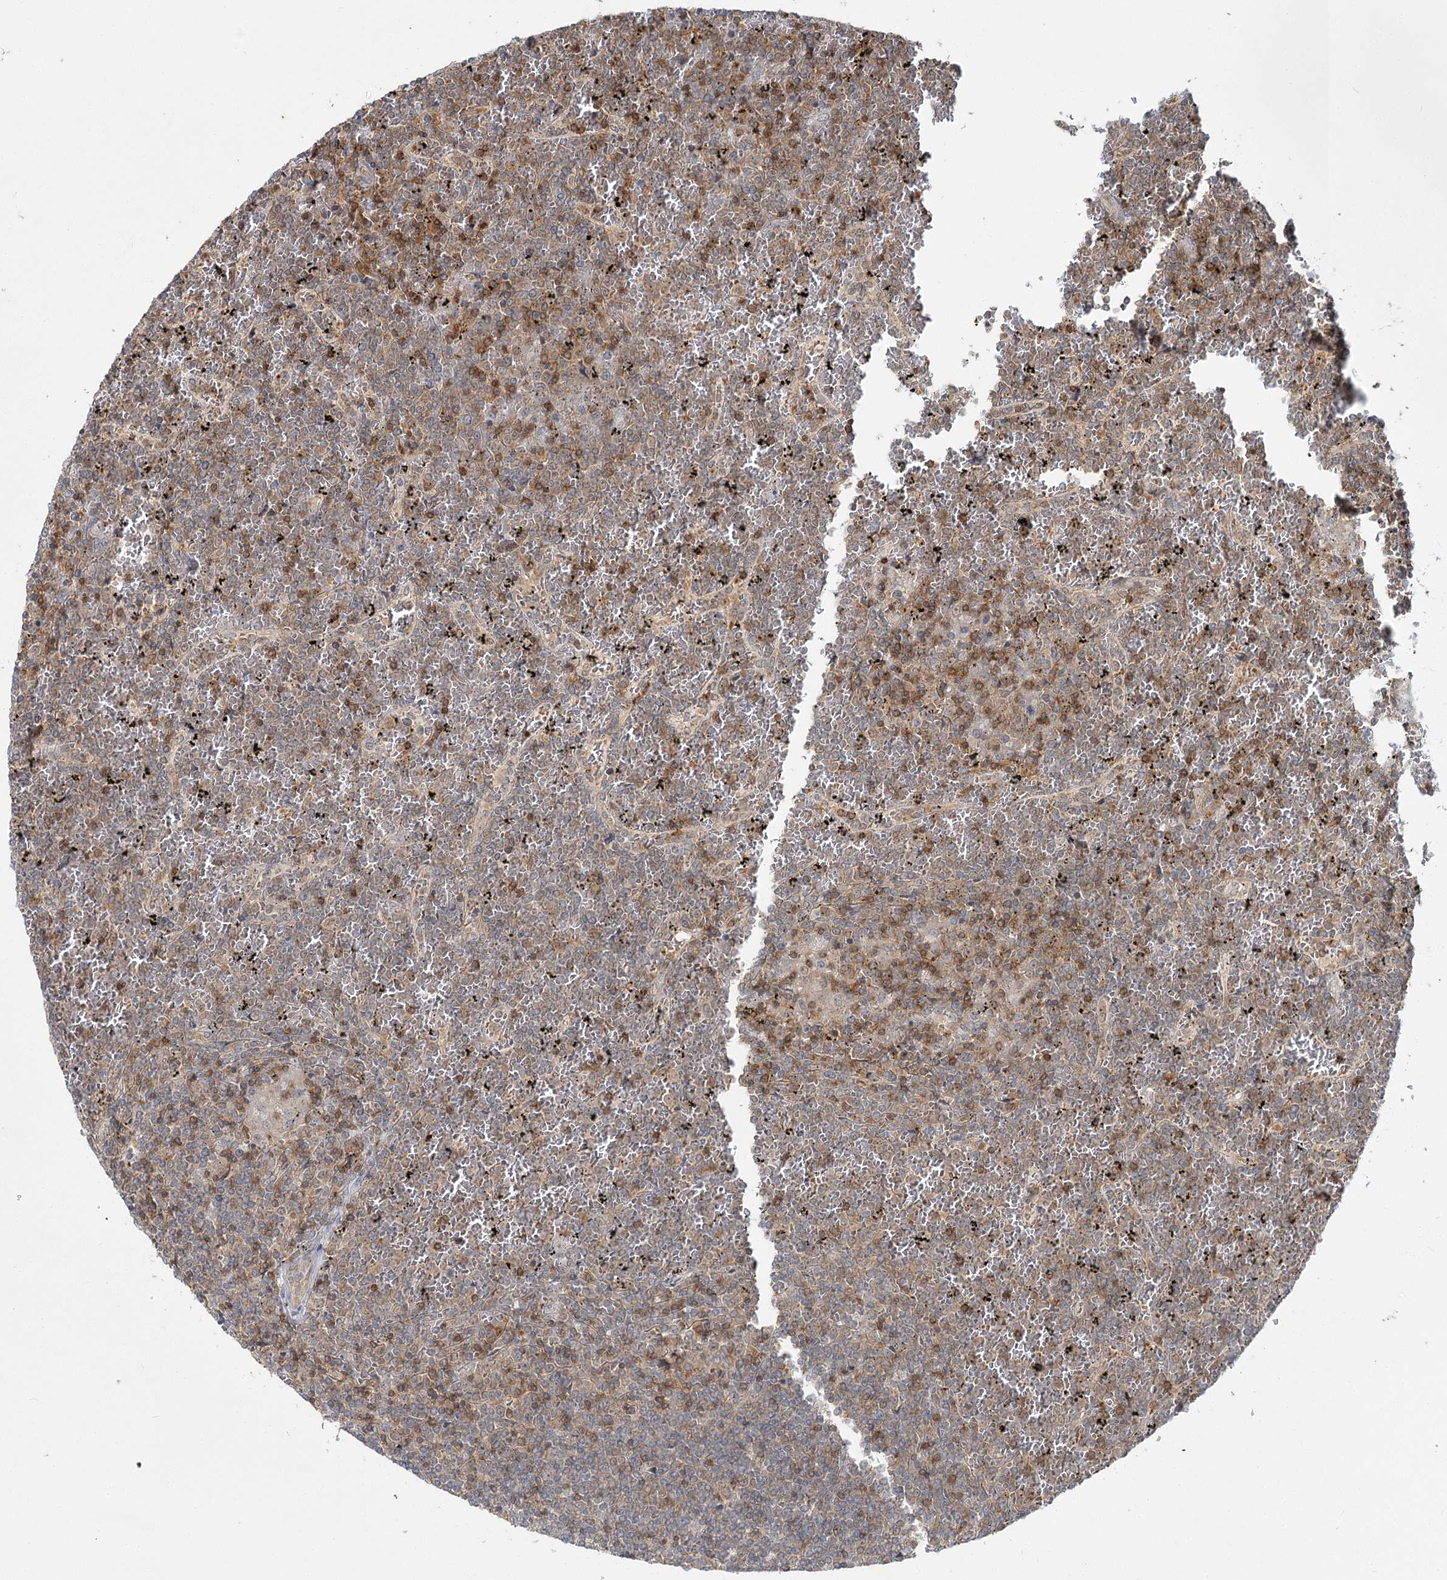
{"staining": {"intensity": "moderate", "quantity": "25%-75%", "location": "cytoplasmic/membranous"}, "tissue": "lymphoma", "cell_type": "Tumor cells", "image_type": "cancer", "snomed": [{"axis": "morphology", "description": "Malignant lymphoma, non-Hodgkin's type, Low grade"}, {"axis": "topography", "description": "Spleen"}], "caption": "Immunohistochemical staining of human lymphoma exhibits moderate cytoplasmic/membranous protein positivity in approximately 25%-75% of tumor cells. The protein is stained brown, and the nuclei are stained in blue (DAB (3,3'-diaminobenzidine) IHC with brightfield microscopy, high magnification).", "gene": "FAM120B", "patient": {"sex": "female", "age": 19}}